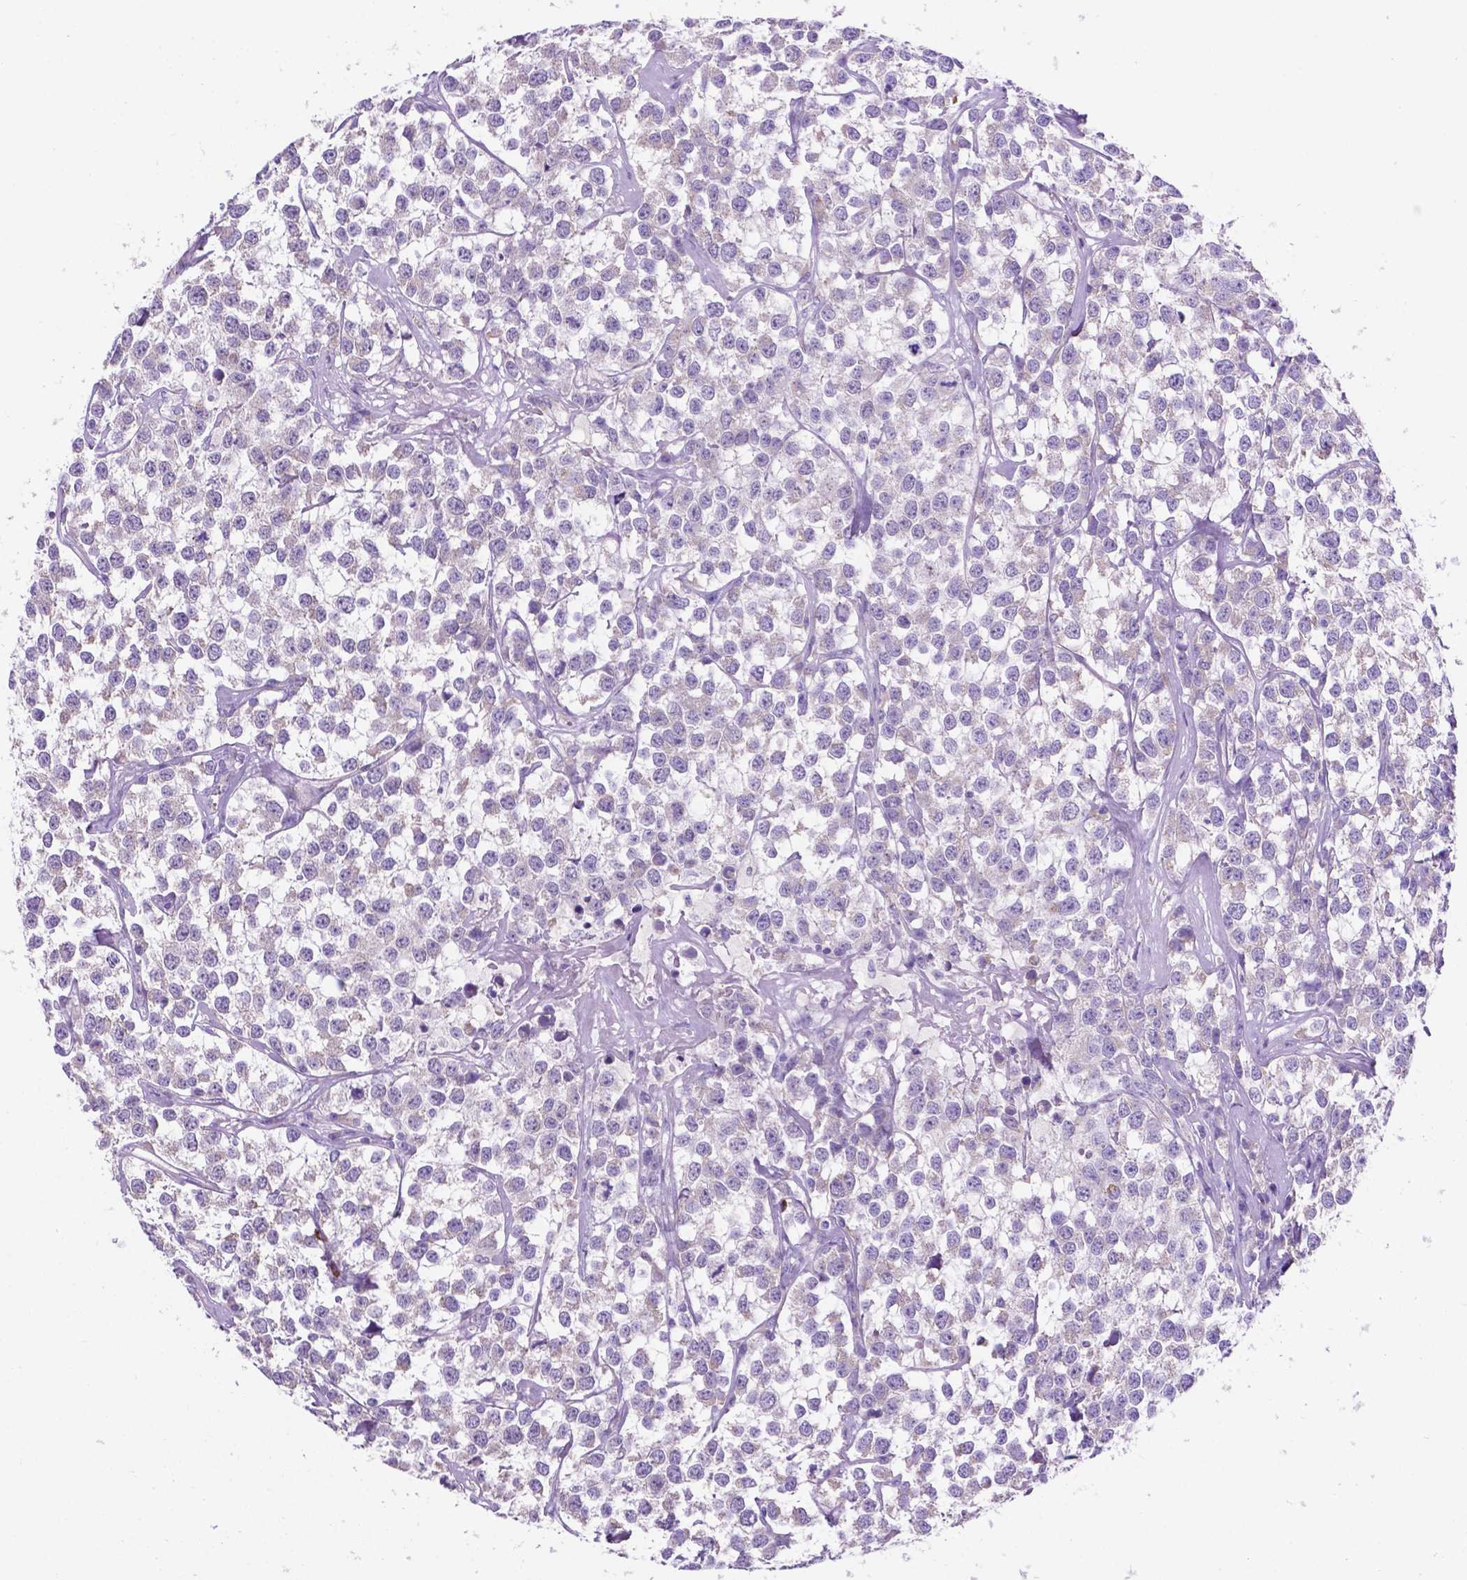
{"staining": {"intensity": "negative", "quantity": "none", "location": "none"}, "tissue": "testis cancer", "cell_type": "Tumor cells", "image_type": "cancer", "snomed": [{"axis": "morphology", "description": "Seminoma, NOS"}, {"axis": "topography", "description": "Testis"}], "caption": "IHC histopathology image of seminoma (testis) stained for a protein (brown), which demonstrates no positivity in tumor cells. (Immunohistochemistry, brightfield microscopy, high magnification).", "gene": "TMEM121B", "patient": {"sex": "male", "age": 59}}